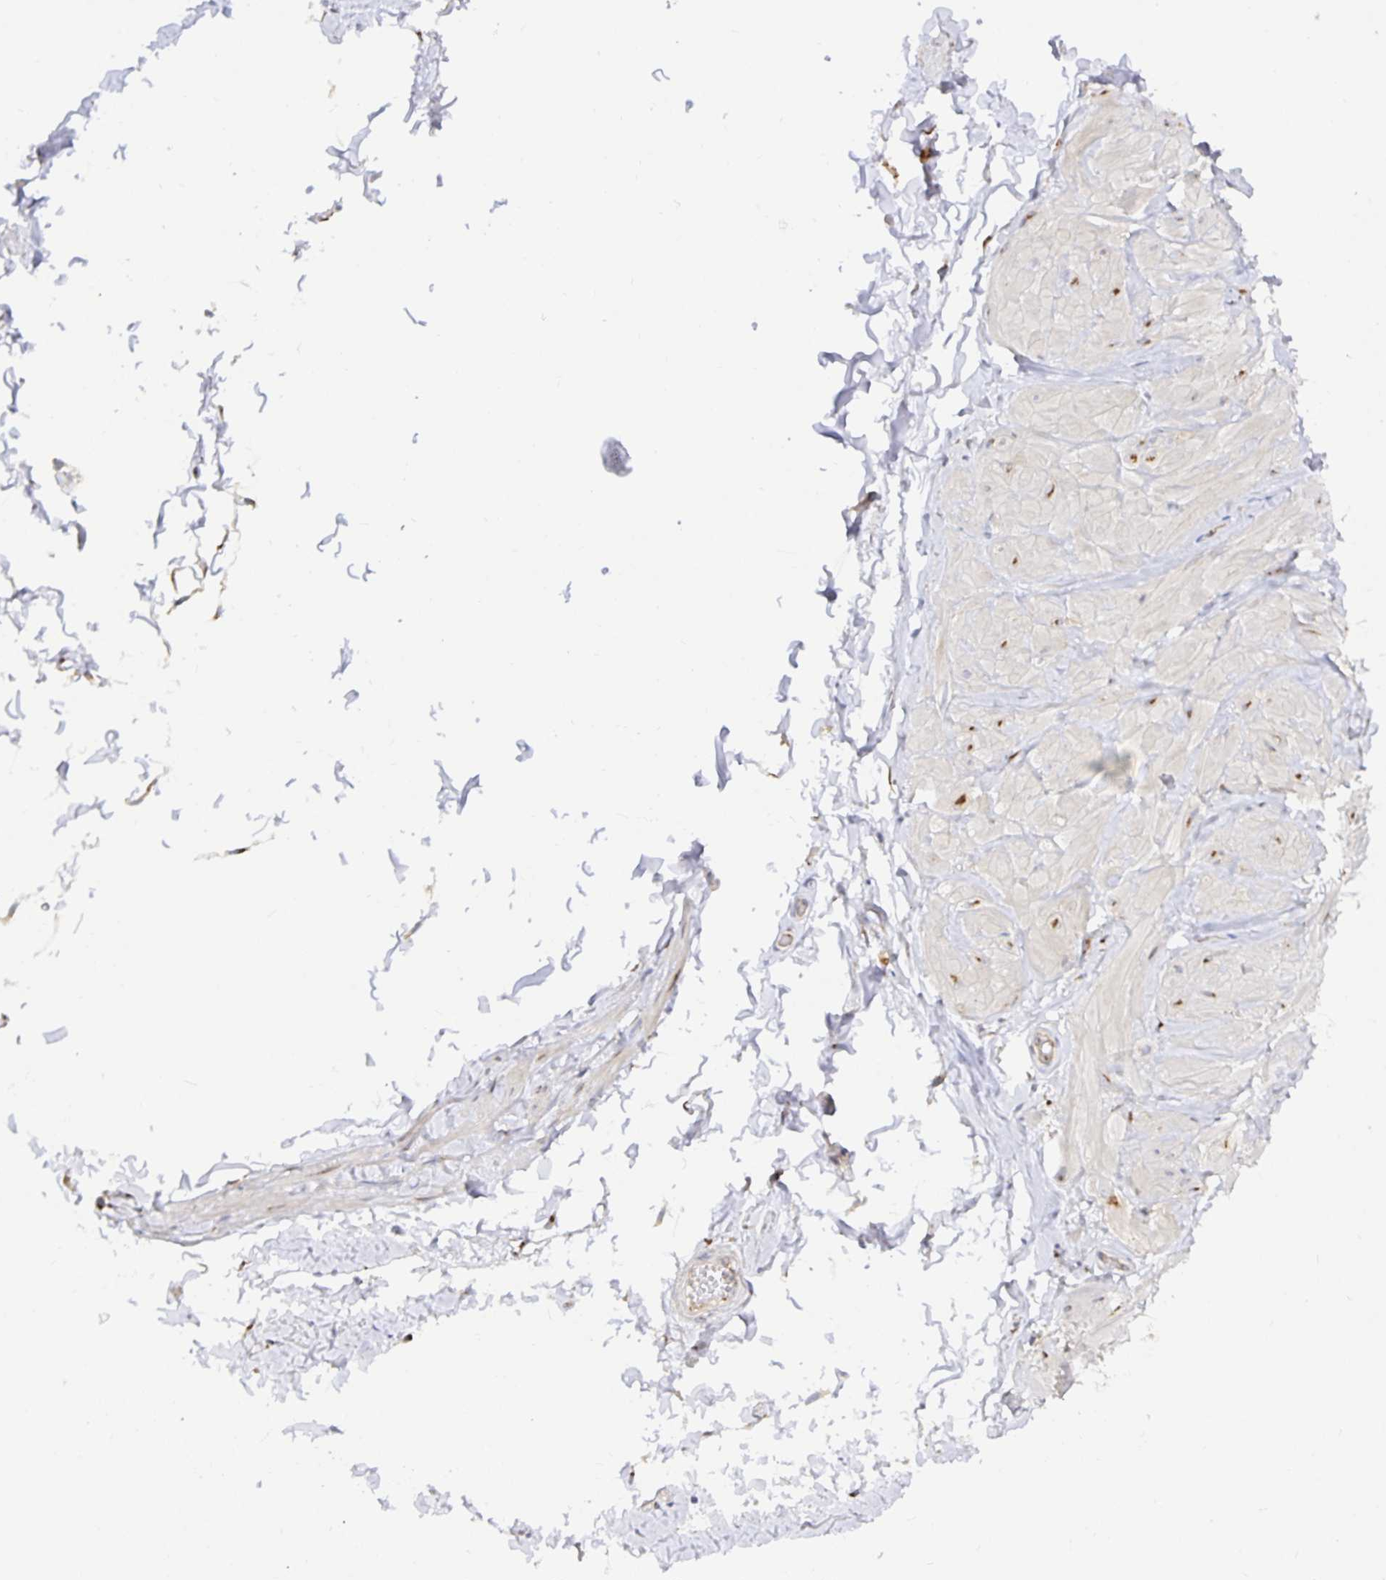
{"staining": {"intensity": "negative", "quantity": "none", "location": "none"}, "tissue": "adipose tissue", "cell_type": "Adipocytes", "image_type": "normal", "snomed": [{"axis": "morphology", "description": "Normal tissue, NOS"}, {"axis": "topography", "description": "Soft tissue"}, {"axis": "topography", "description": "Adipose tissue"}, {"axis": "topography", "description": "Vascular tissue"}, {"axis": "topography", "description": "Peripheral nerve tissue"}], "caption": "An immunohistochemistry (IHC) photomicrograph of benign adipose tissue is shown. There is no staining in adipocytes of adipose tissue.", "gene": "USO1", "patient": {"sex": "male", "age": 29}}